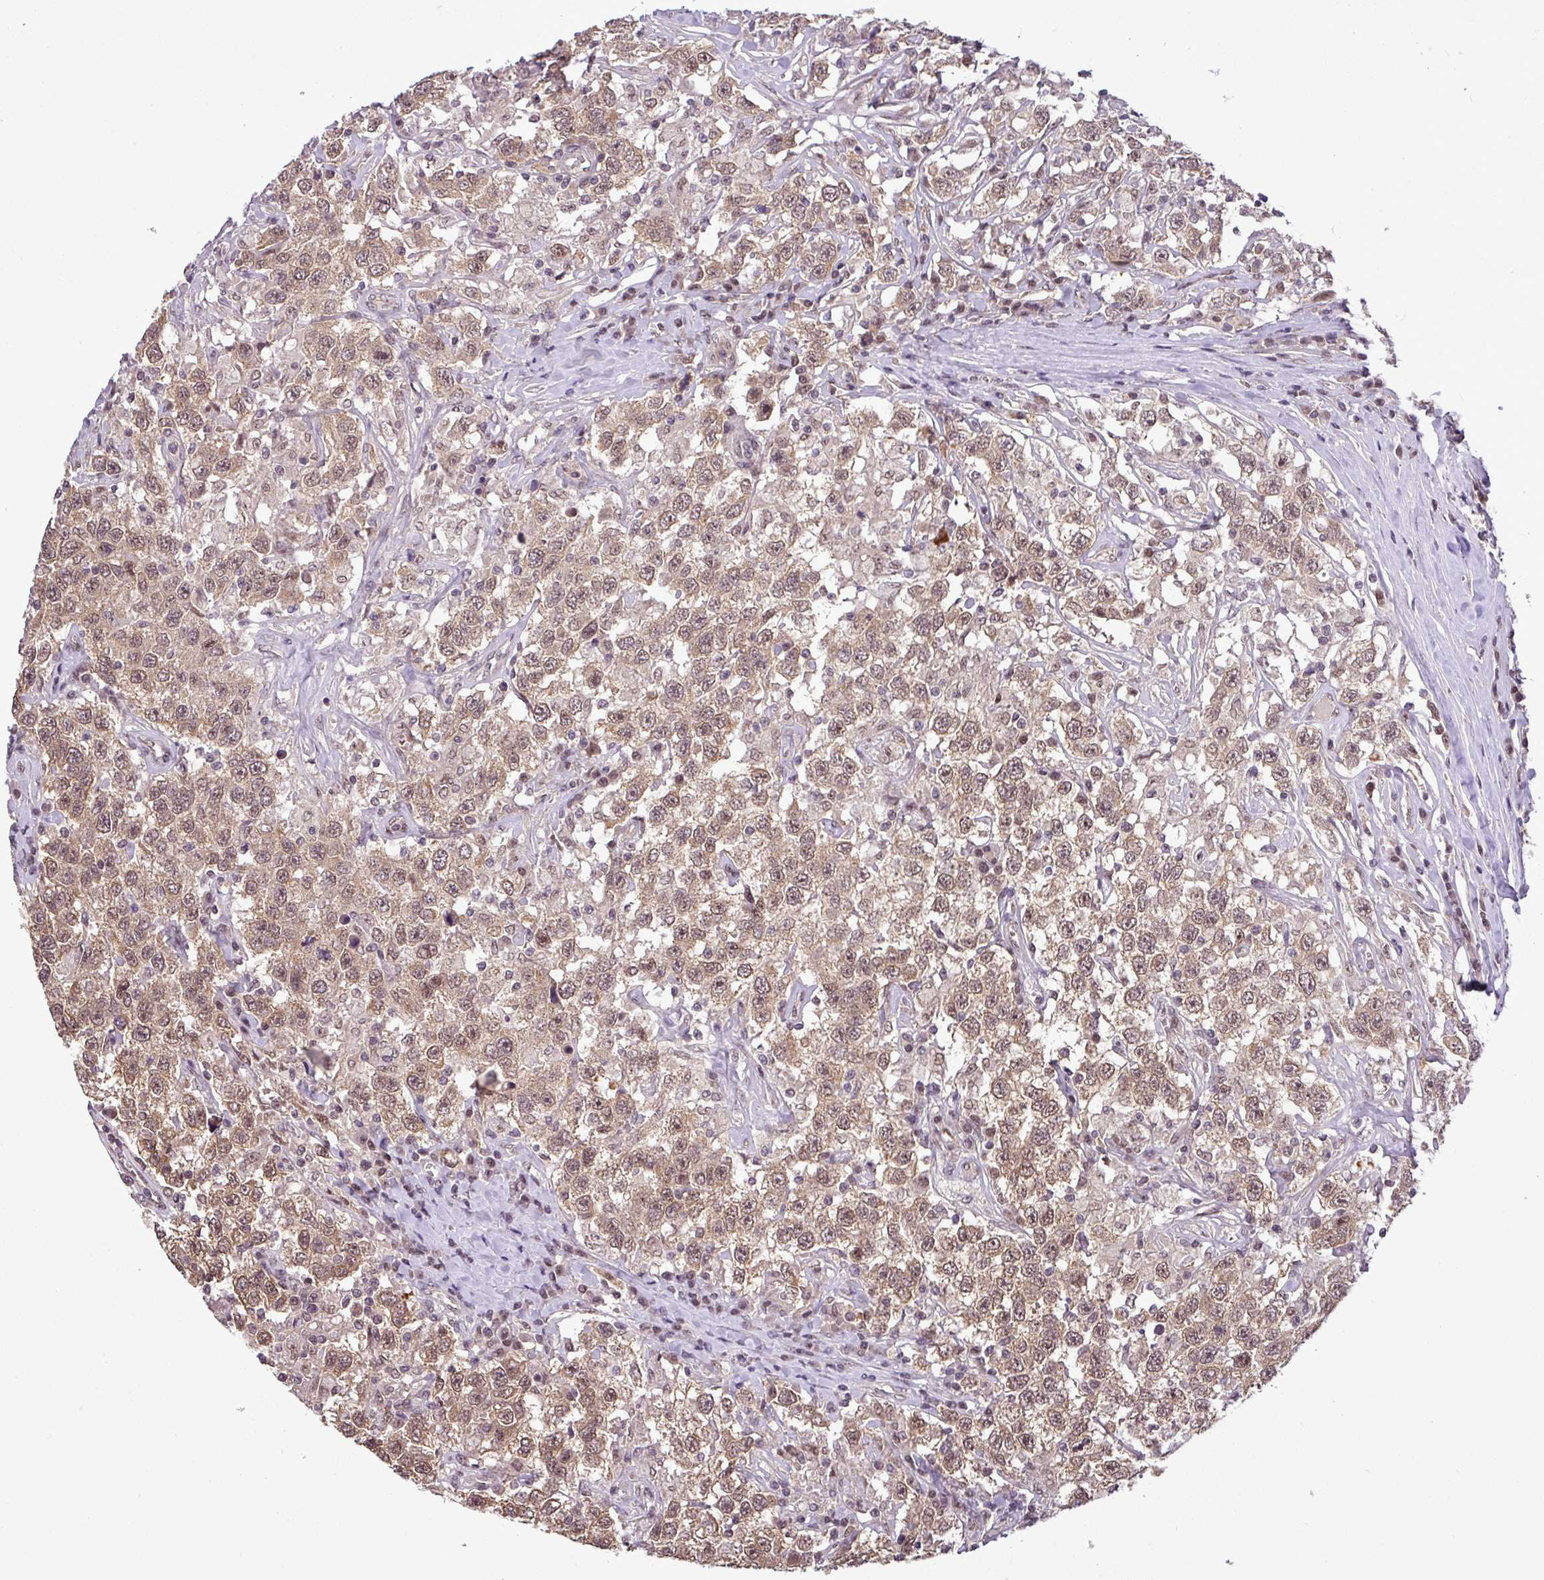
{"staining": {"intensity": "weak", "quantity": ">75%", "location": "cytoplasmic/membranous,nuclear"}, "tissue": "testis cancer", "cell_type": "Tumor cells", "image_type": "cancer", "snomed": [{"axis": "morphology", "description": "Seminoma, NOS"}, {"axis": "topography", "description": "Testis"}], "caption": "Immunohistochemistry (IHC) of human testis cancer shows low levels of weak cytoplasmic/membranous and nuclear expression in approximately >75% of tumor cells.", "gene": "MFHAS1", "patient": {"sex": "male", "age": 41}}